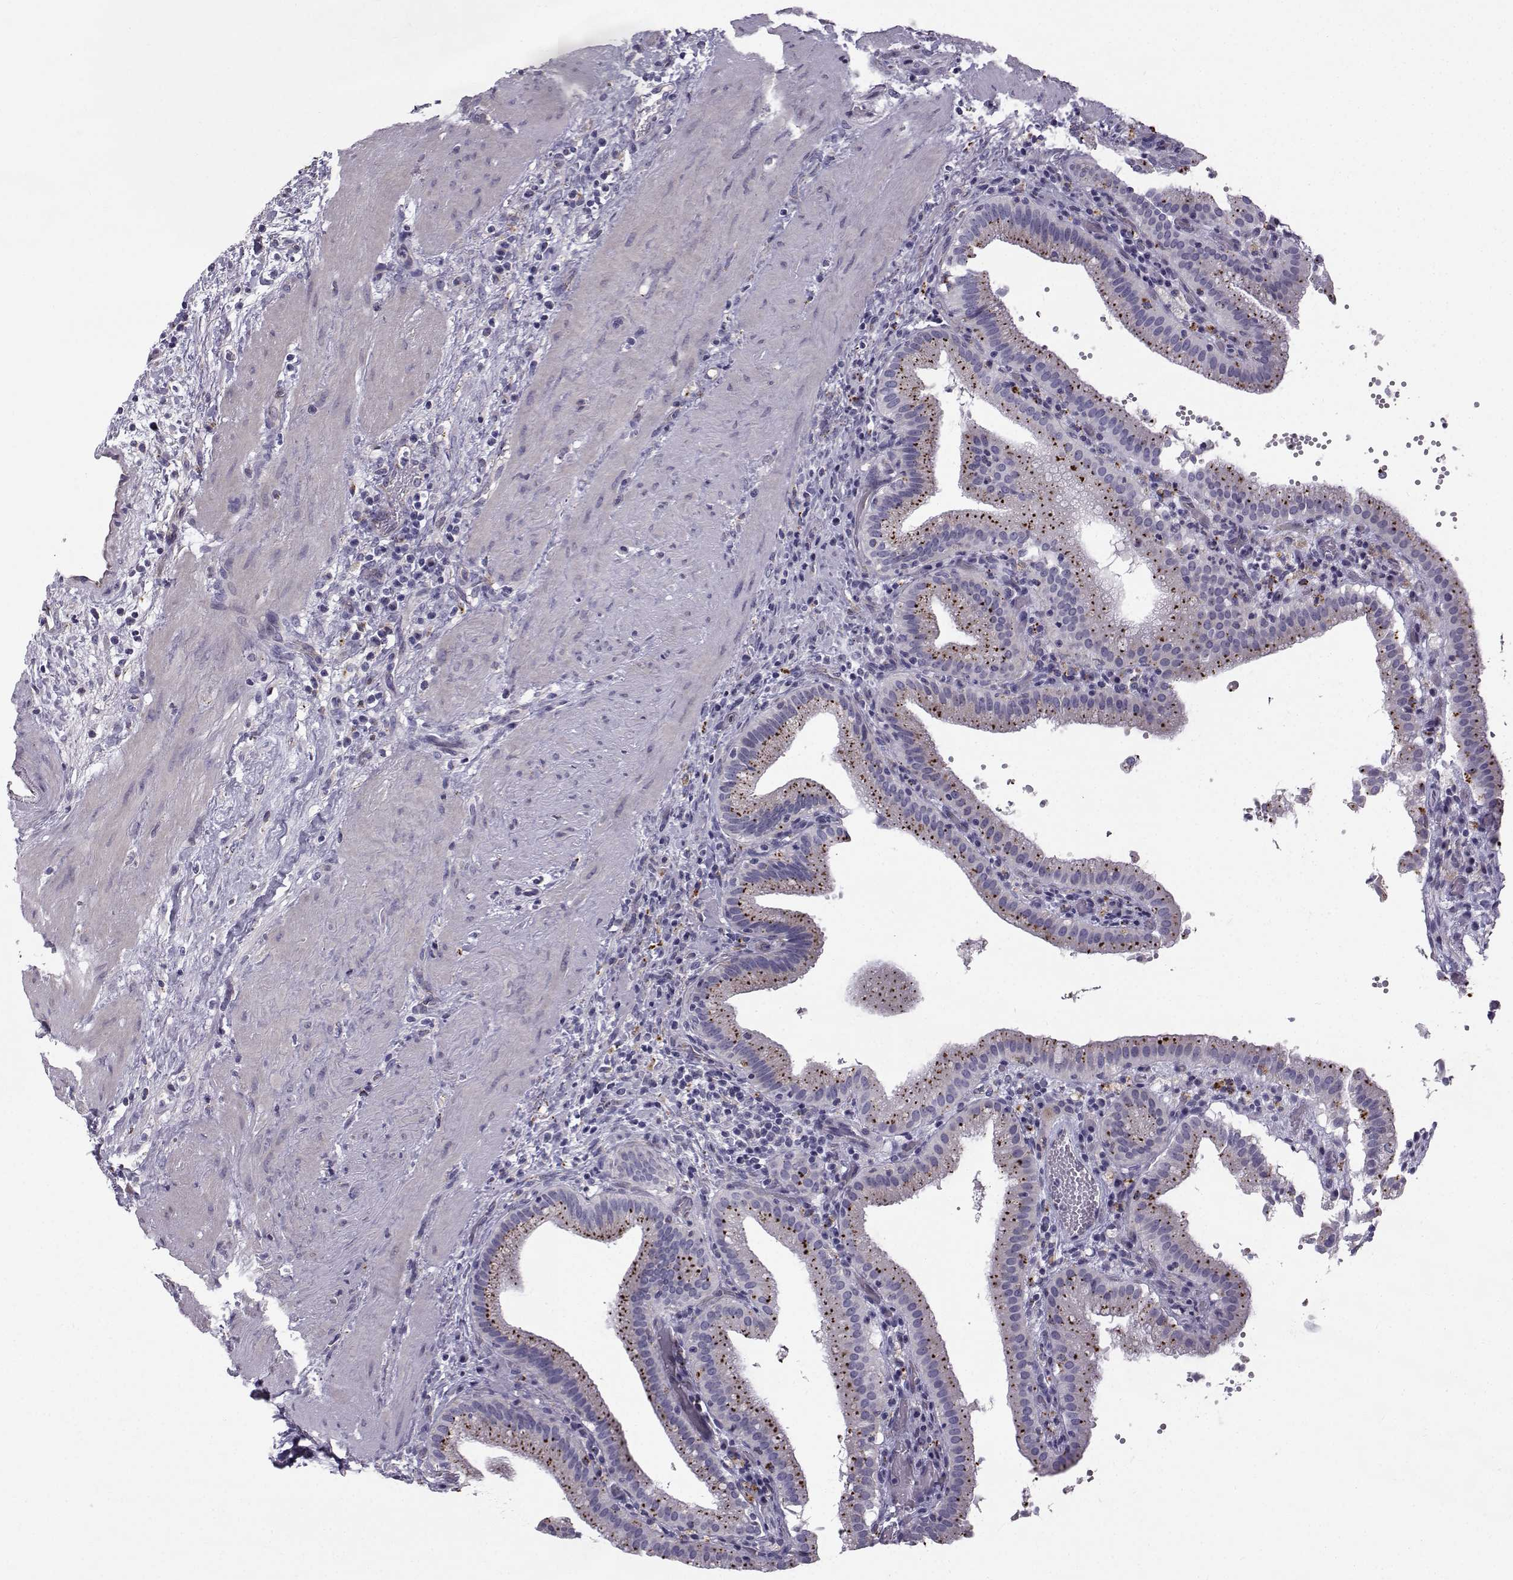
{"staining": {"intensity": "moderate", "quantity": "25%-75%", "location": "cytoplasmic/membranous"}, "tissue": "gallbladder", "cell_type": "Glandular cells", "image_type": "normal", "snomed": [{"axis": "morphology", "description": "Normal tissue, NOS"}, {"axis": "topography", "description": "Gallbladder"}], "caption": "IHC micrograph of benign gallbladder: human gallbladder stained using immunohistochemistry shows medium levels of moderate protein expression localized specifically in the cytoplasmic/membranous of glandular cells, appearing as a cytoplasmic/membranous brown color.", "gene": "CALCR", "patient": {"sex": "male", "age": 42}}